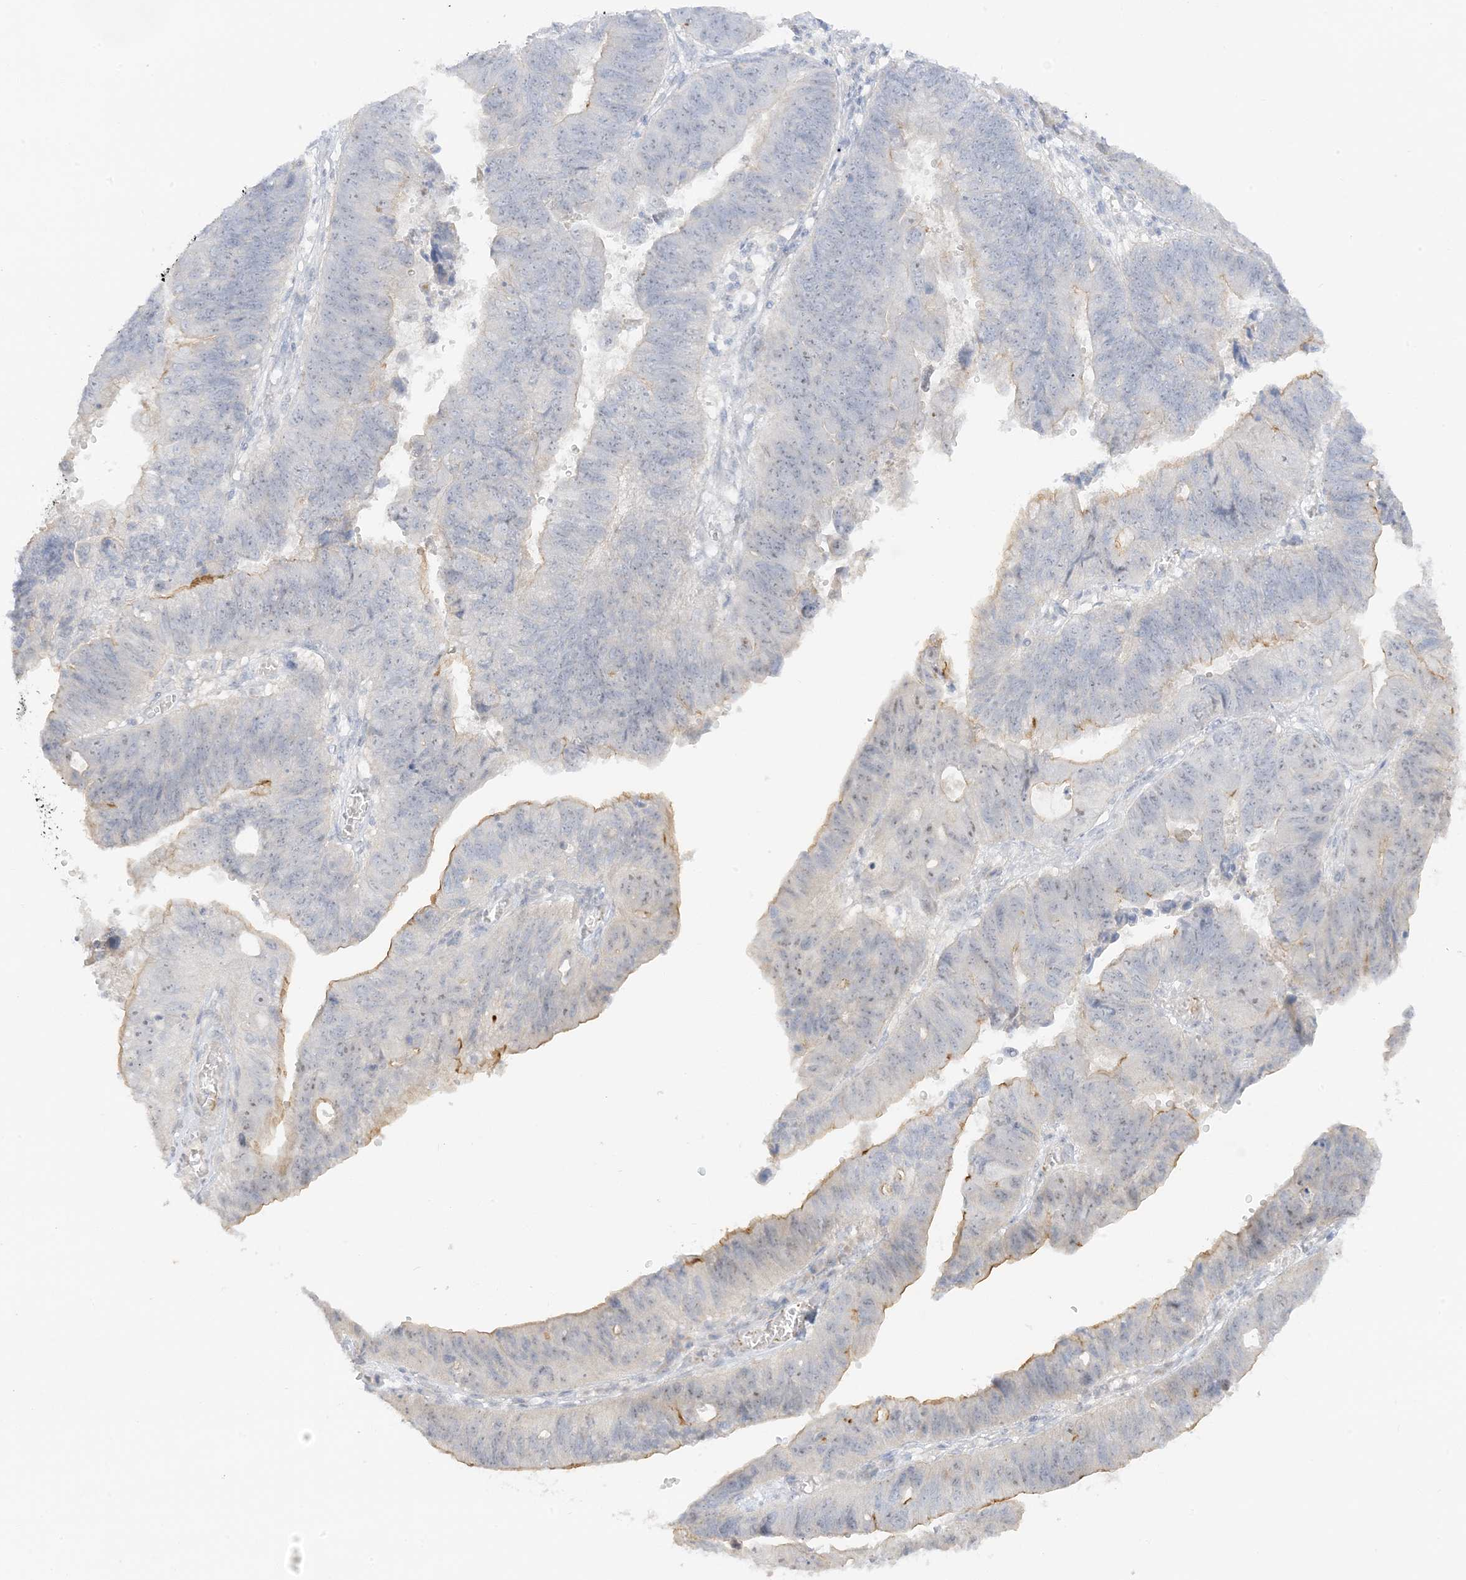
{"staining": {"intensity": "weak", "quantity": "<25%", "location": "cytoplasmic/membranous"}, "tissue": "stomach cancer", "cell_type": "Tumor cells", "image_type": "cancer", "snomed": [{"axis": "morphology", "description": "Adenocarcinoma, NOS"}, {"axis": "topography", "description": "Stomach"}], "caption": "IHC of stomach cancer (adenocarcinoma) displays no expression in tumor cells.", "gene": "ETAA1", "patient": {"sex": "male", "age": 59}}